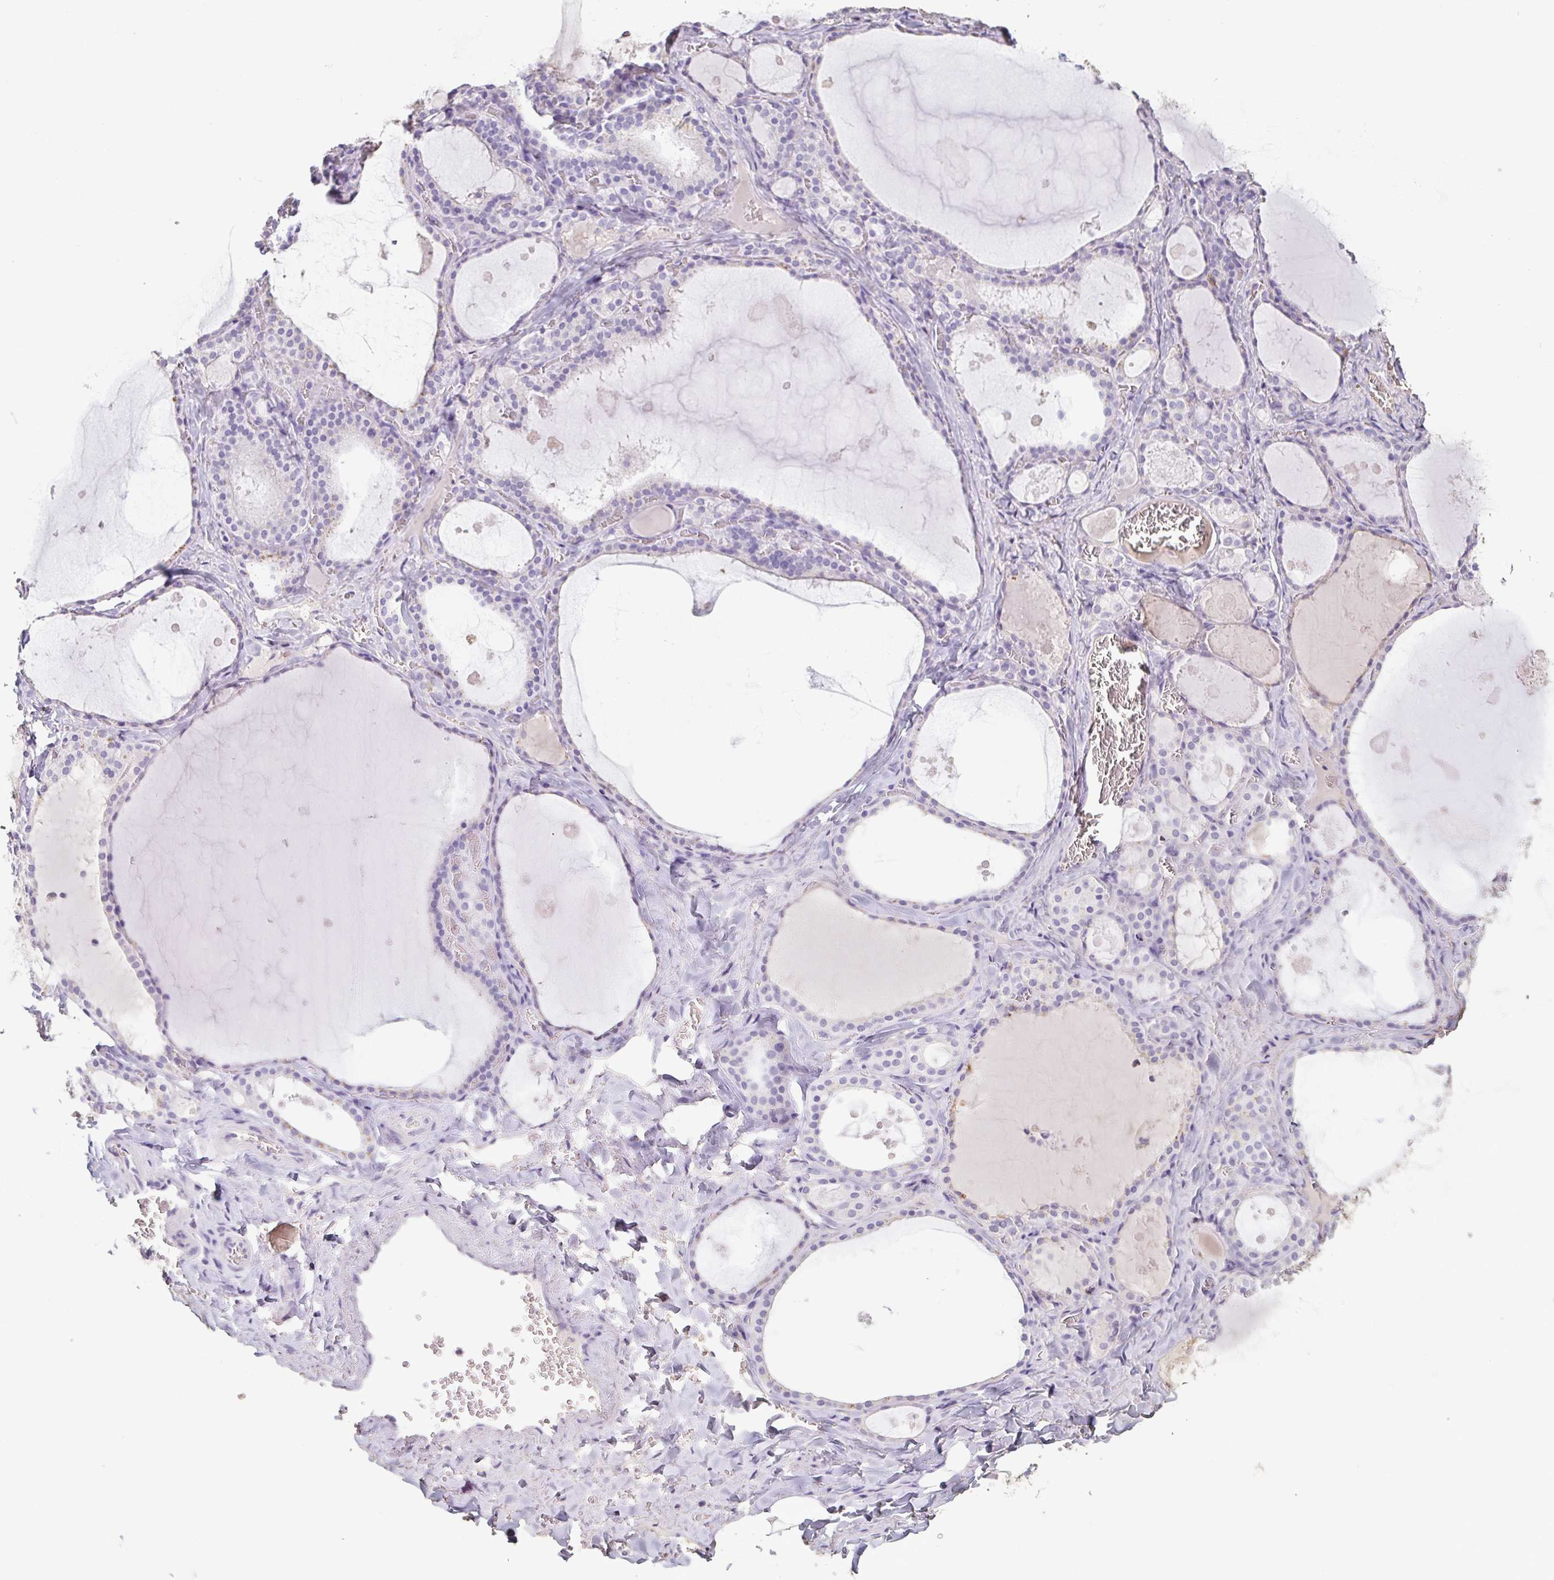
{"staining": {"intensity": "negative", "quantity": "none", "location": "none"}, "tissue": "thyroid gland", "cell_type": "Glandular cells", "image_type": "normal", "snomed": [{"axis": "morphology", "description": "Normal tissue, NOS"}, {"axis": "topography", "description": "Thyroid gland"}], "caption": "Thyroid gland stained for a protein using IHC reveals no positivity glandular cells.", "gene": "BPIFA2", "patient": {"sex": "male", "age": 56}}